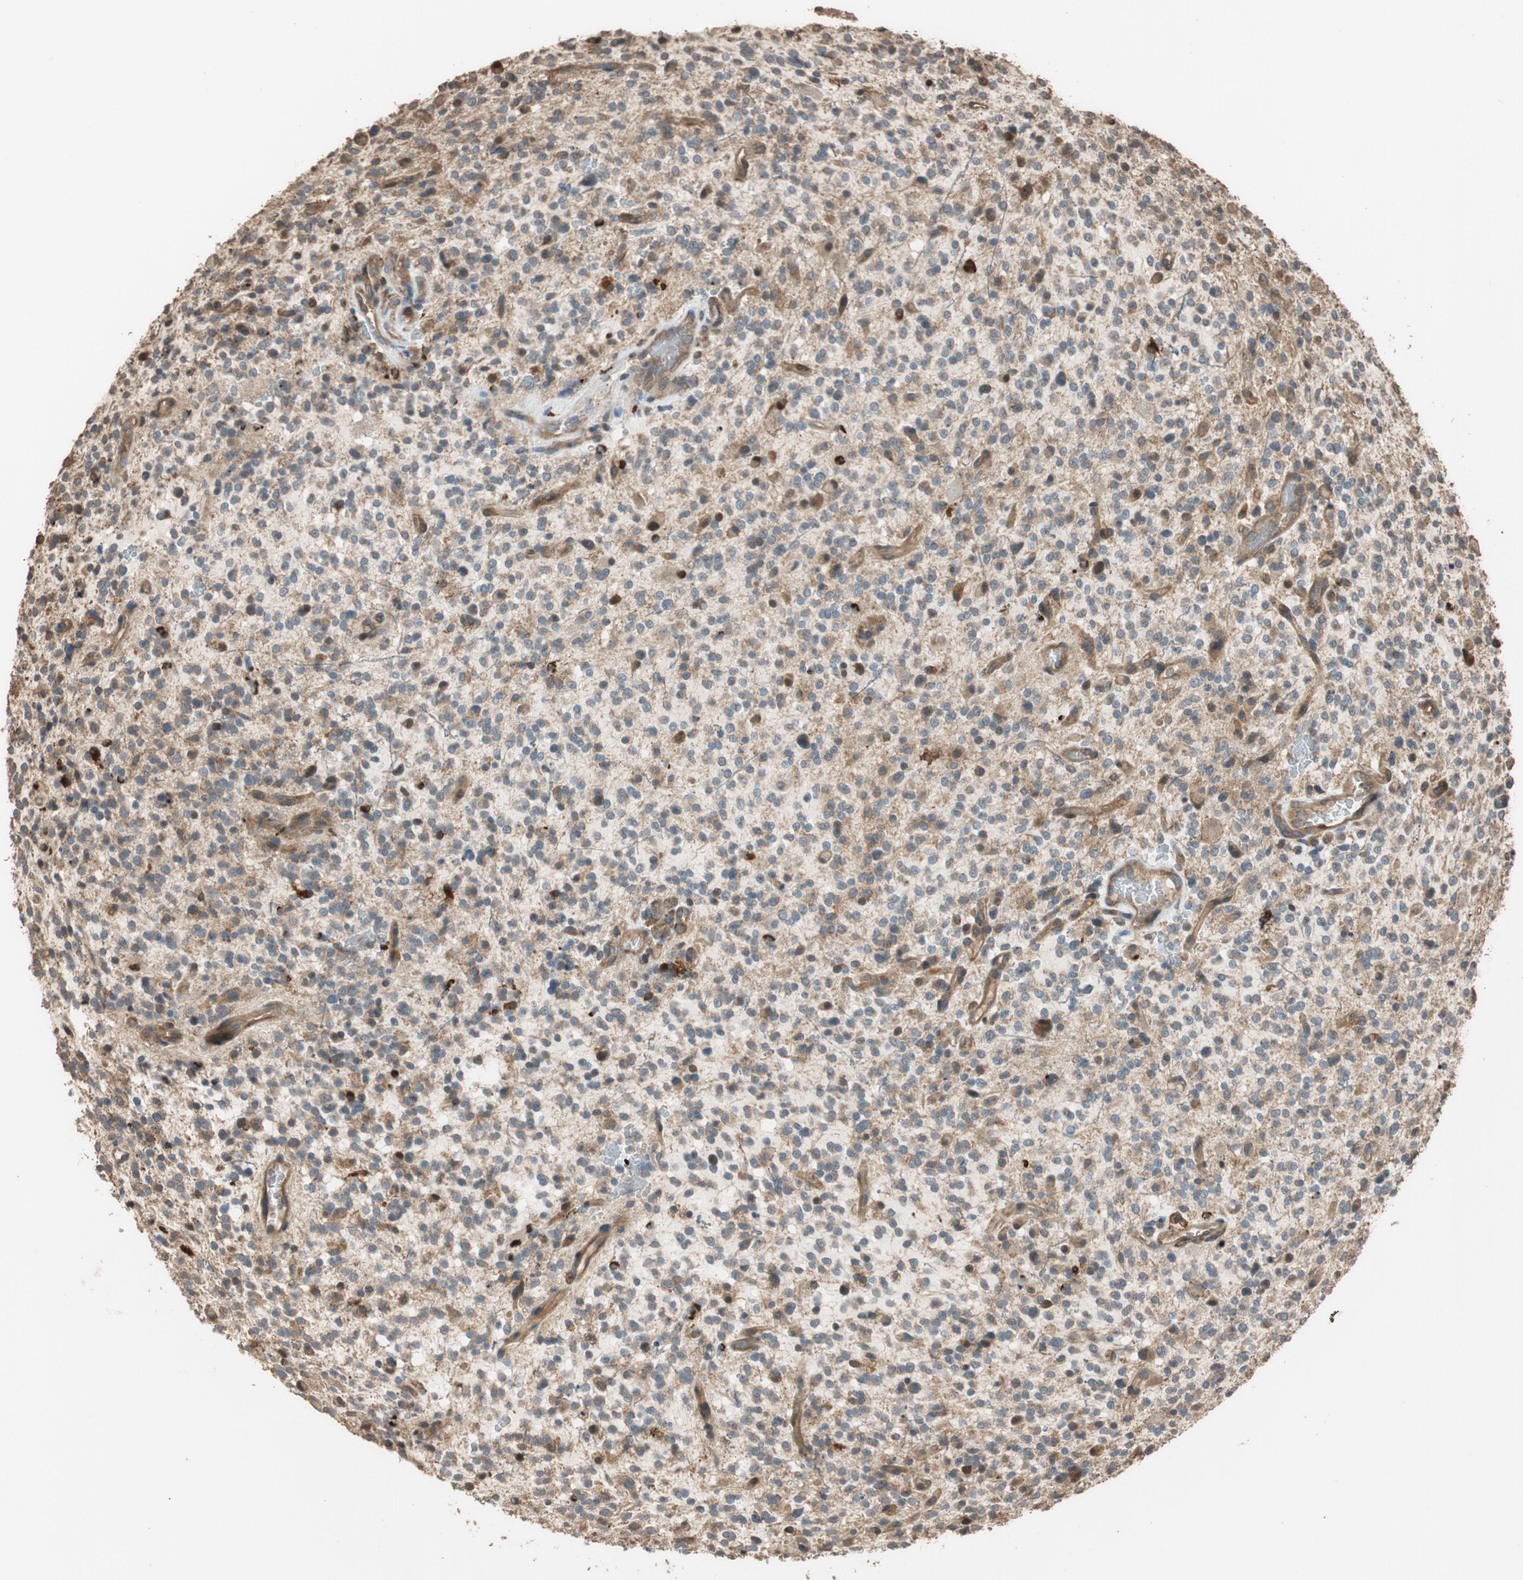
{"staining": {"intensity": "moderate", "quantity": "25%-75%", "location": "cytoplasmic/membranous"}, "tissue": "glioma", "cell_type": "Tumor cells", "image_type": "cancer", "snomed": [{"axis": "morphology", "description": "Glioma, malignant, High grade"}, {"axis": "topography", "description": "Brain"}], "caption": "Glioma tissue reveals moderate cytoplasmic/membranous expression in approximately 25%-75% of tumor cells The staining is performed using DAB brown chromogen to label protein expression. The nuclei are counter-stained blue using hematoxylin.", "gene": "MST1R", "patient": {"sex": "male", "age": 48}}